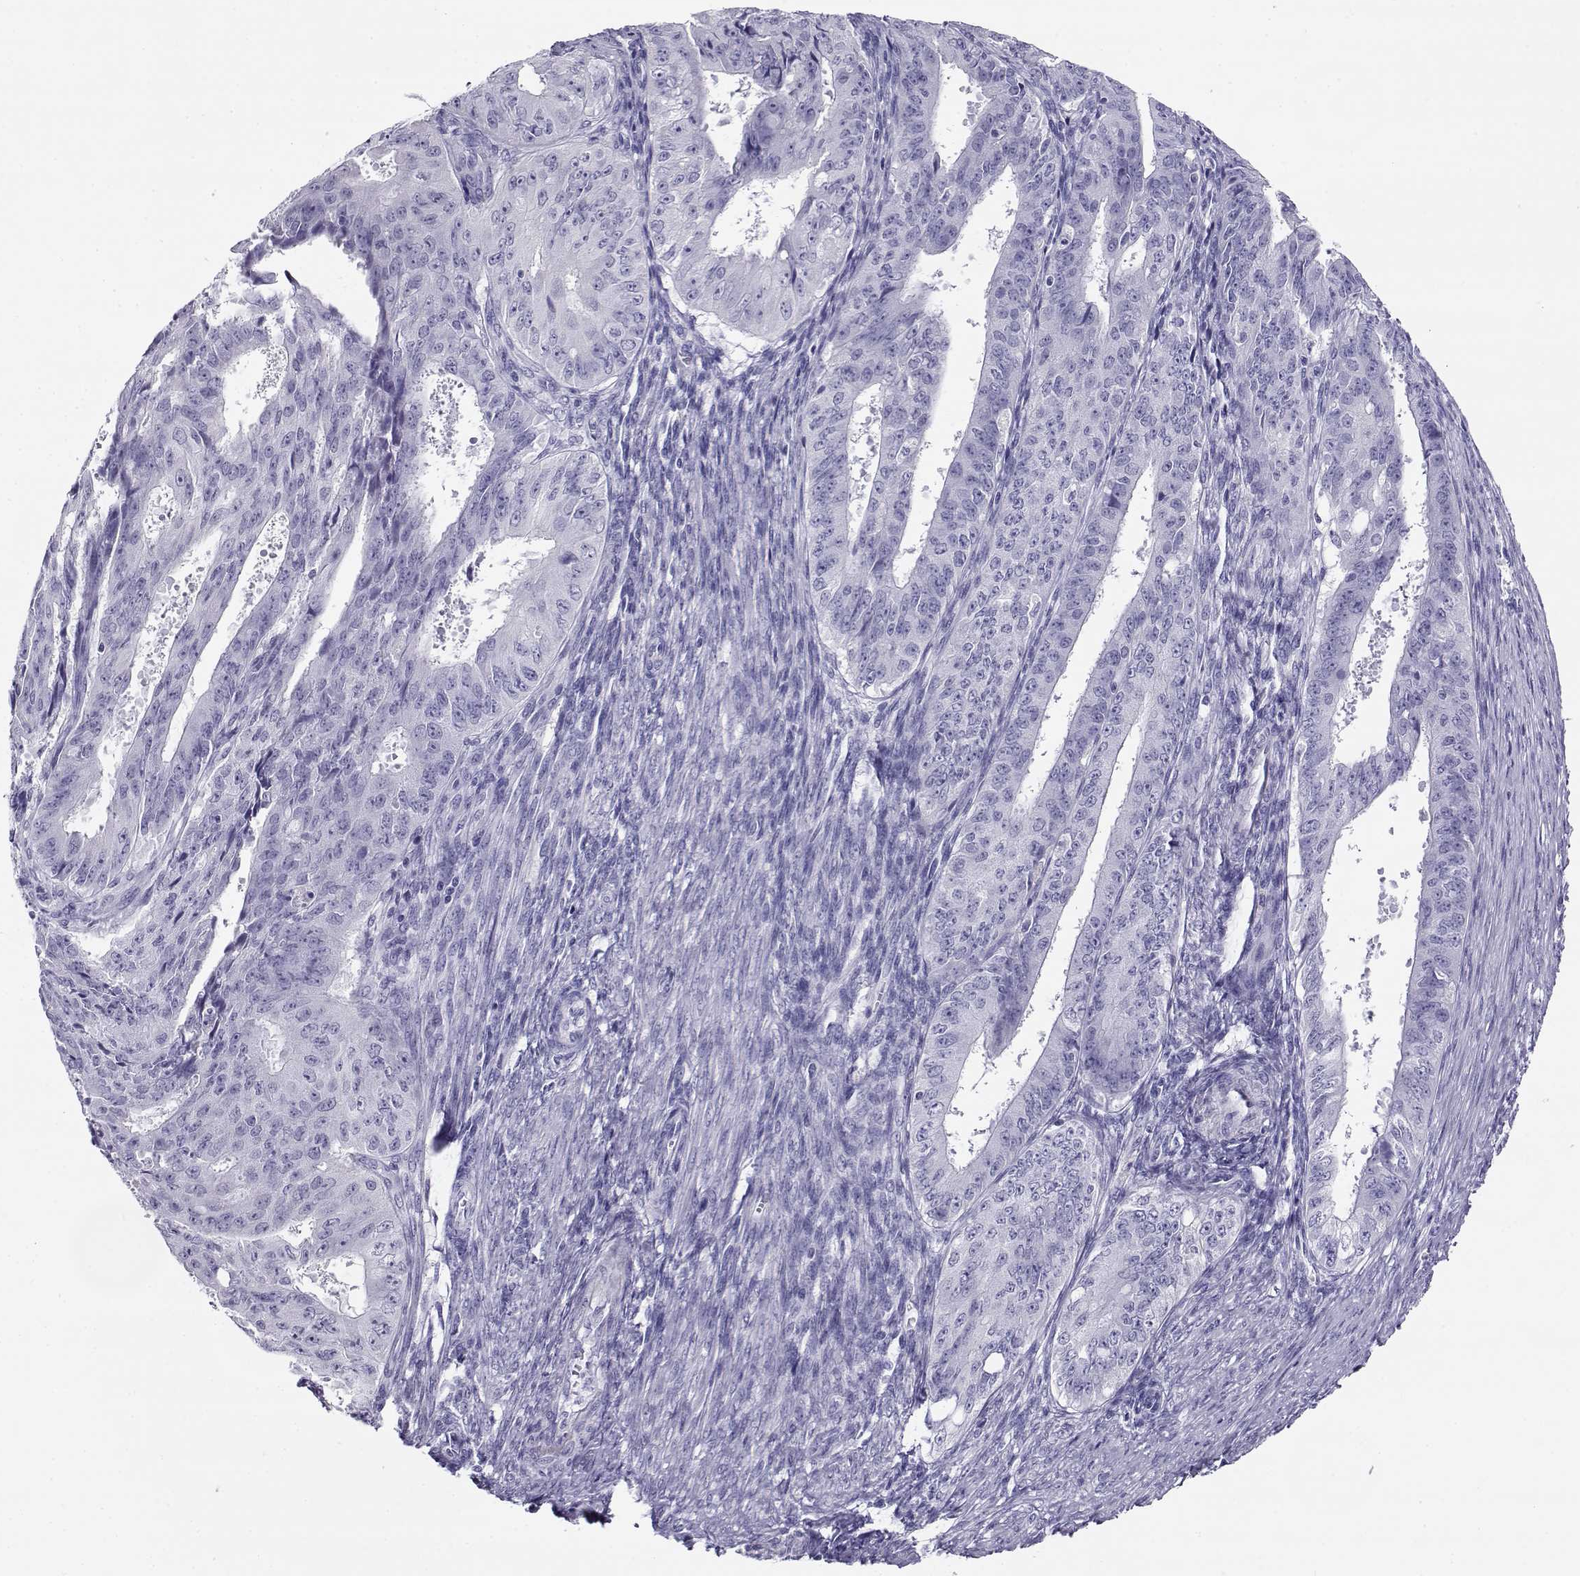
{"staining": {"intensity": "negative", "quantity": "none", "location": "none"}, "tissue": "ovarian cancer", "cell_type": "Tumor cells", "image_type": "cancer", "snomed": [{"axis": "morphology", "description": "Carcinoma, endometroid"}, {"axis": "topography", "description": "Ovary"}], "caption": "A micrograph of ovarian cancer stained for a protein shows no brown staining in tumor cells. The staining was performed using DAB (3,3'-diaminobenzidine) to visualize the protein expression in brown, while the nuclei were stained in blue with hematoxylin (Magnification: 20x).", "gene": "RHOXF2", "patient": {"sex": "female", "age": 42}}